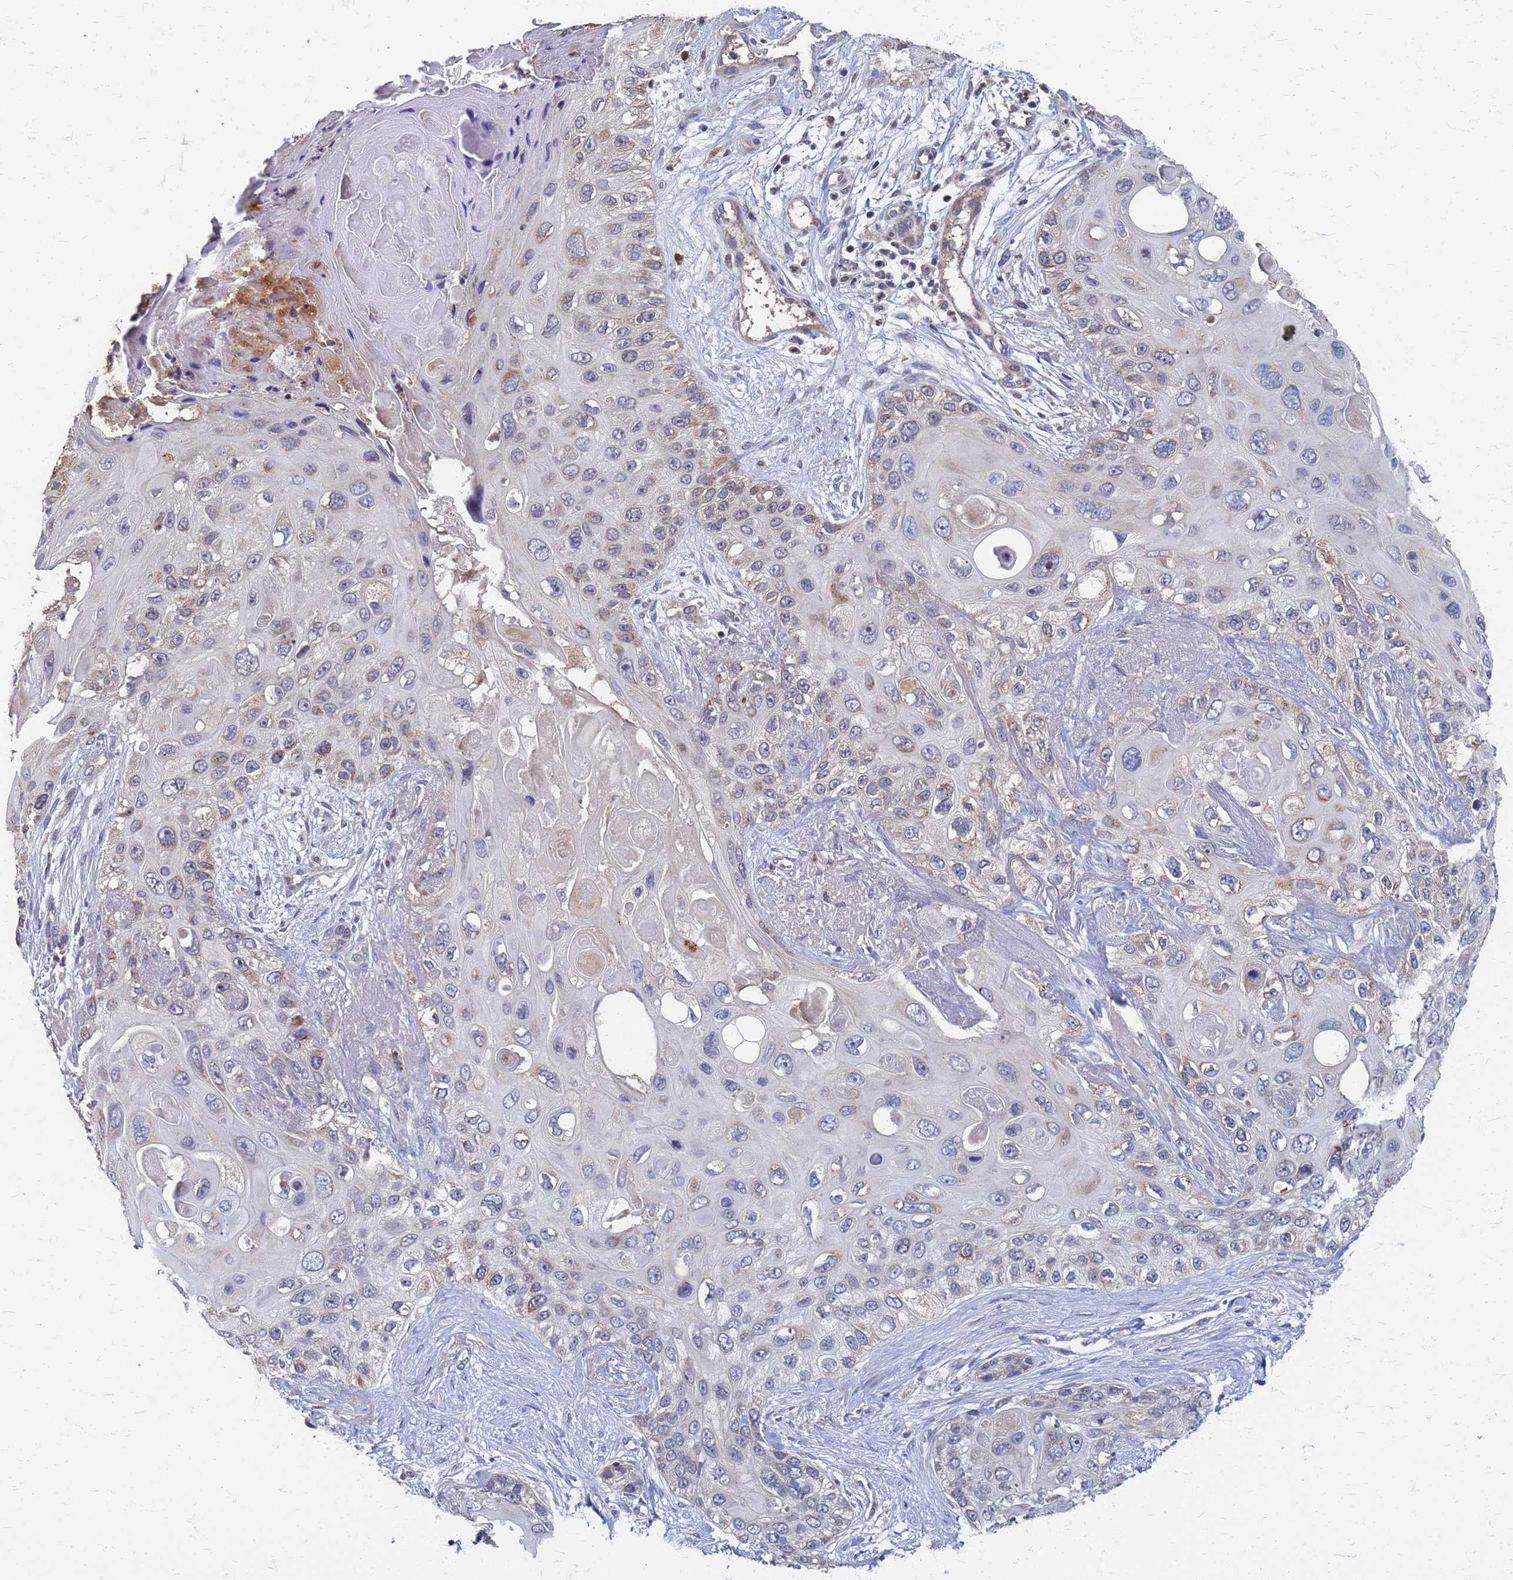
{"staining": {"intensity": "weak", "quantity": "<25%", "location": "cytoplasmic/membranous"}, "tissue": "skin cancer", "cell_type": "Tumor cells", "image_type": "cancer", "snomed": [{"axis": "morphology", "description": "Normal tissue, NOS"}, {"axis": "morphology", "description": "Squamous cell carcinoma, NOS"}, {"axis": "topography", "description": "Skin"}], "caption": "A high-resolution micrograph shows immunohistochemistry (IHC) staining of skin cancer, which reveals no significant staining in tumor cells.", "gene": "ATPAF1", "patient": {"sex": "male", "age": 72}}